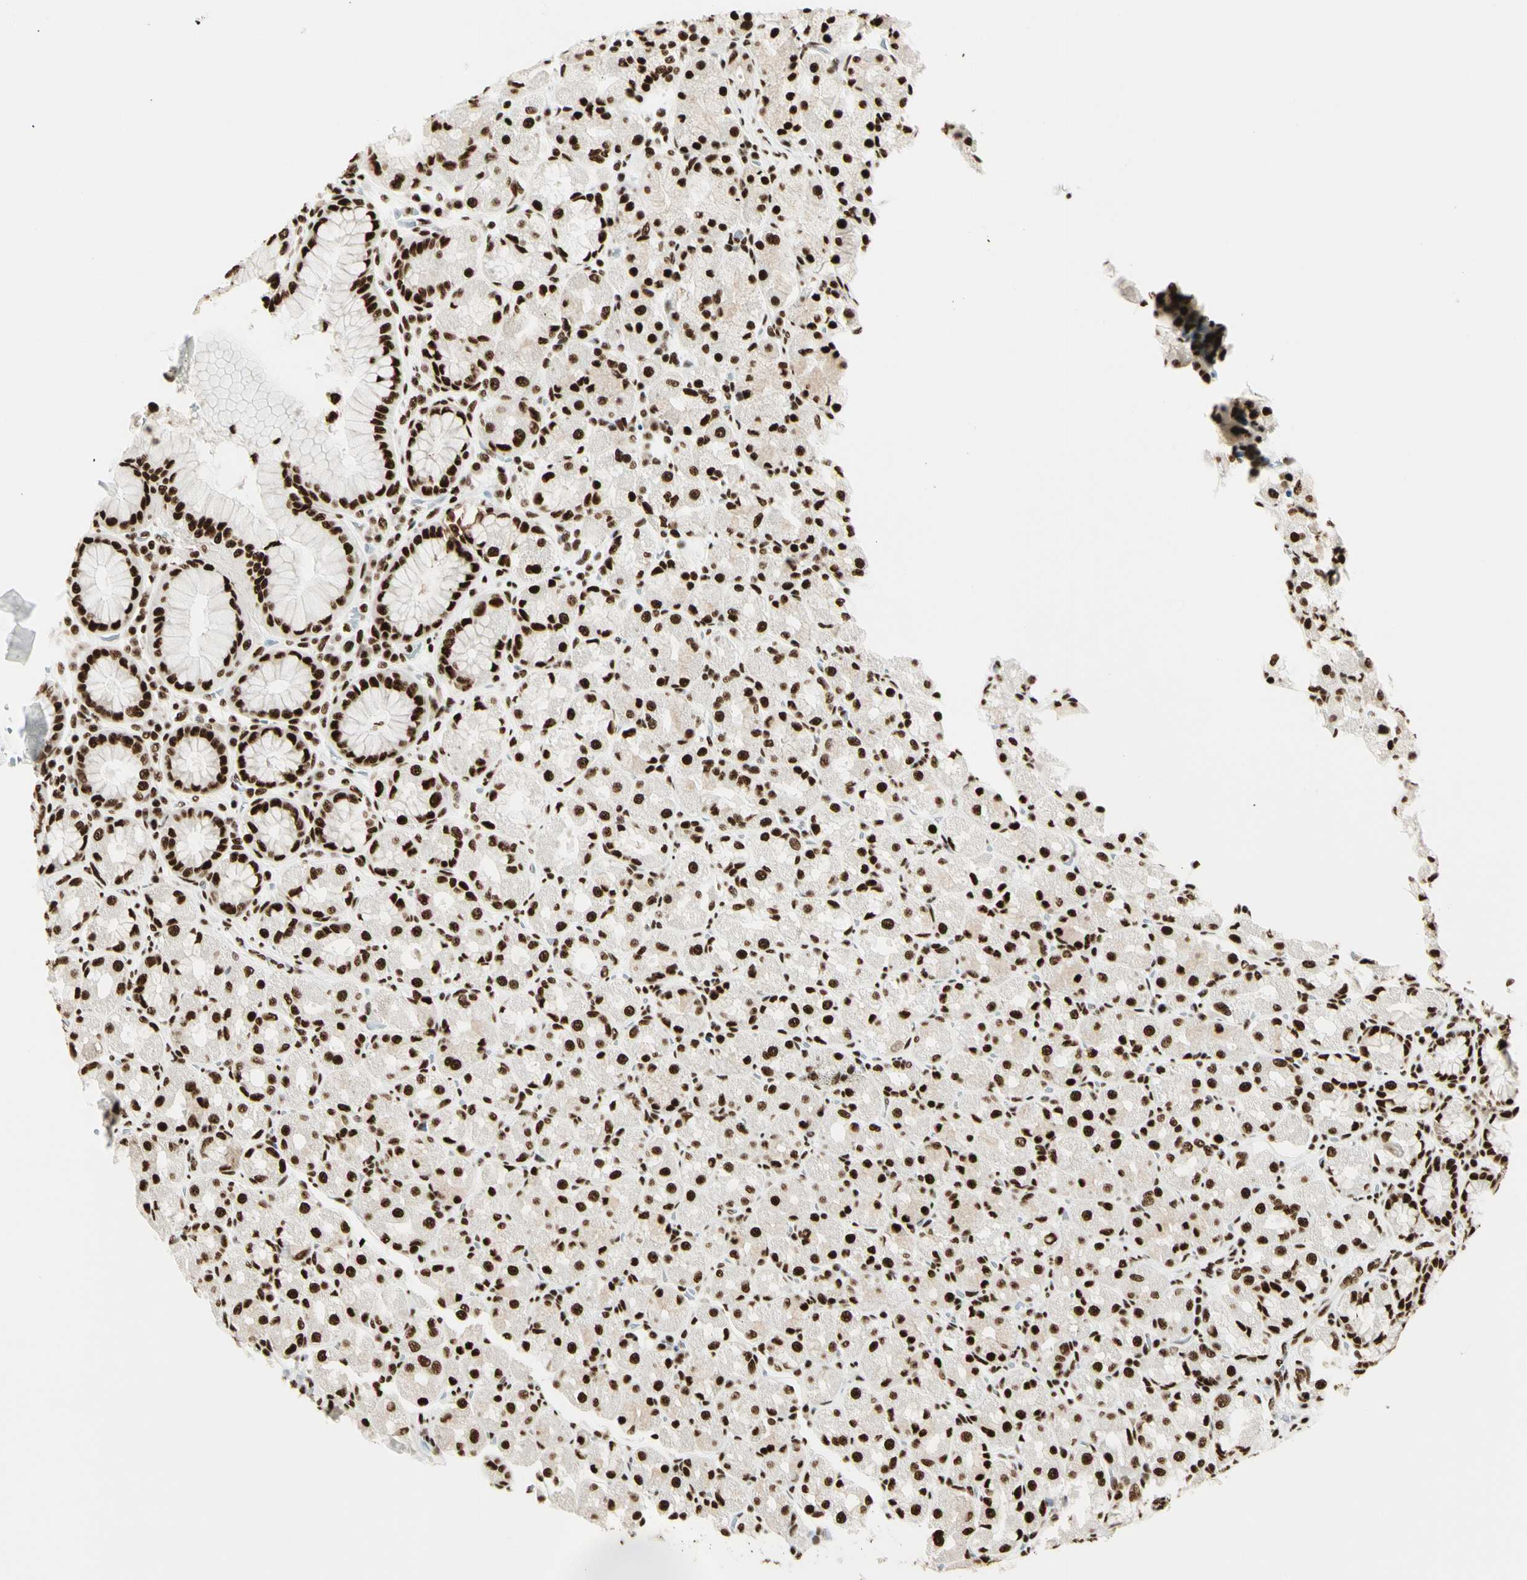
{"staining": {"intensity": "strong", "quantity": ">75%", "location": "nuclear"}, "tissue": "stomach", "cell_type": "Glandular cells", "image_type": "normal", "snomed": [{"axis": "morphology", "description": "Normal tissue, NOS"}, {"axis": "topography", "description": "Stomach, upper"}], "caption": "Immunohistochemical staining of unremarkable stomach shows high levels of strong nuclear positivity in approximately >75% of glandular cells. (brown staining indicates protein expression, while blue staining denotes nuclei).", "gene": "CCAR1", "patient": {"sex": "male", "age": 68}}